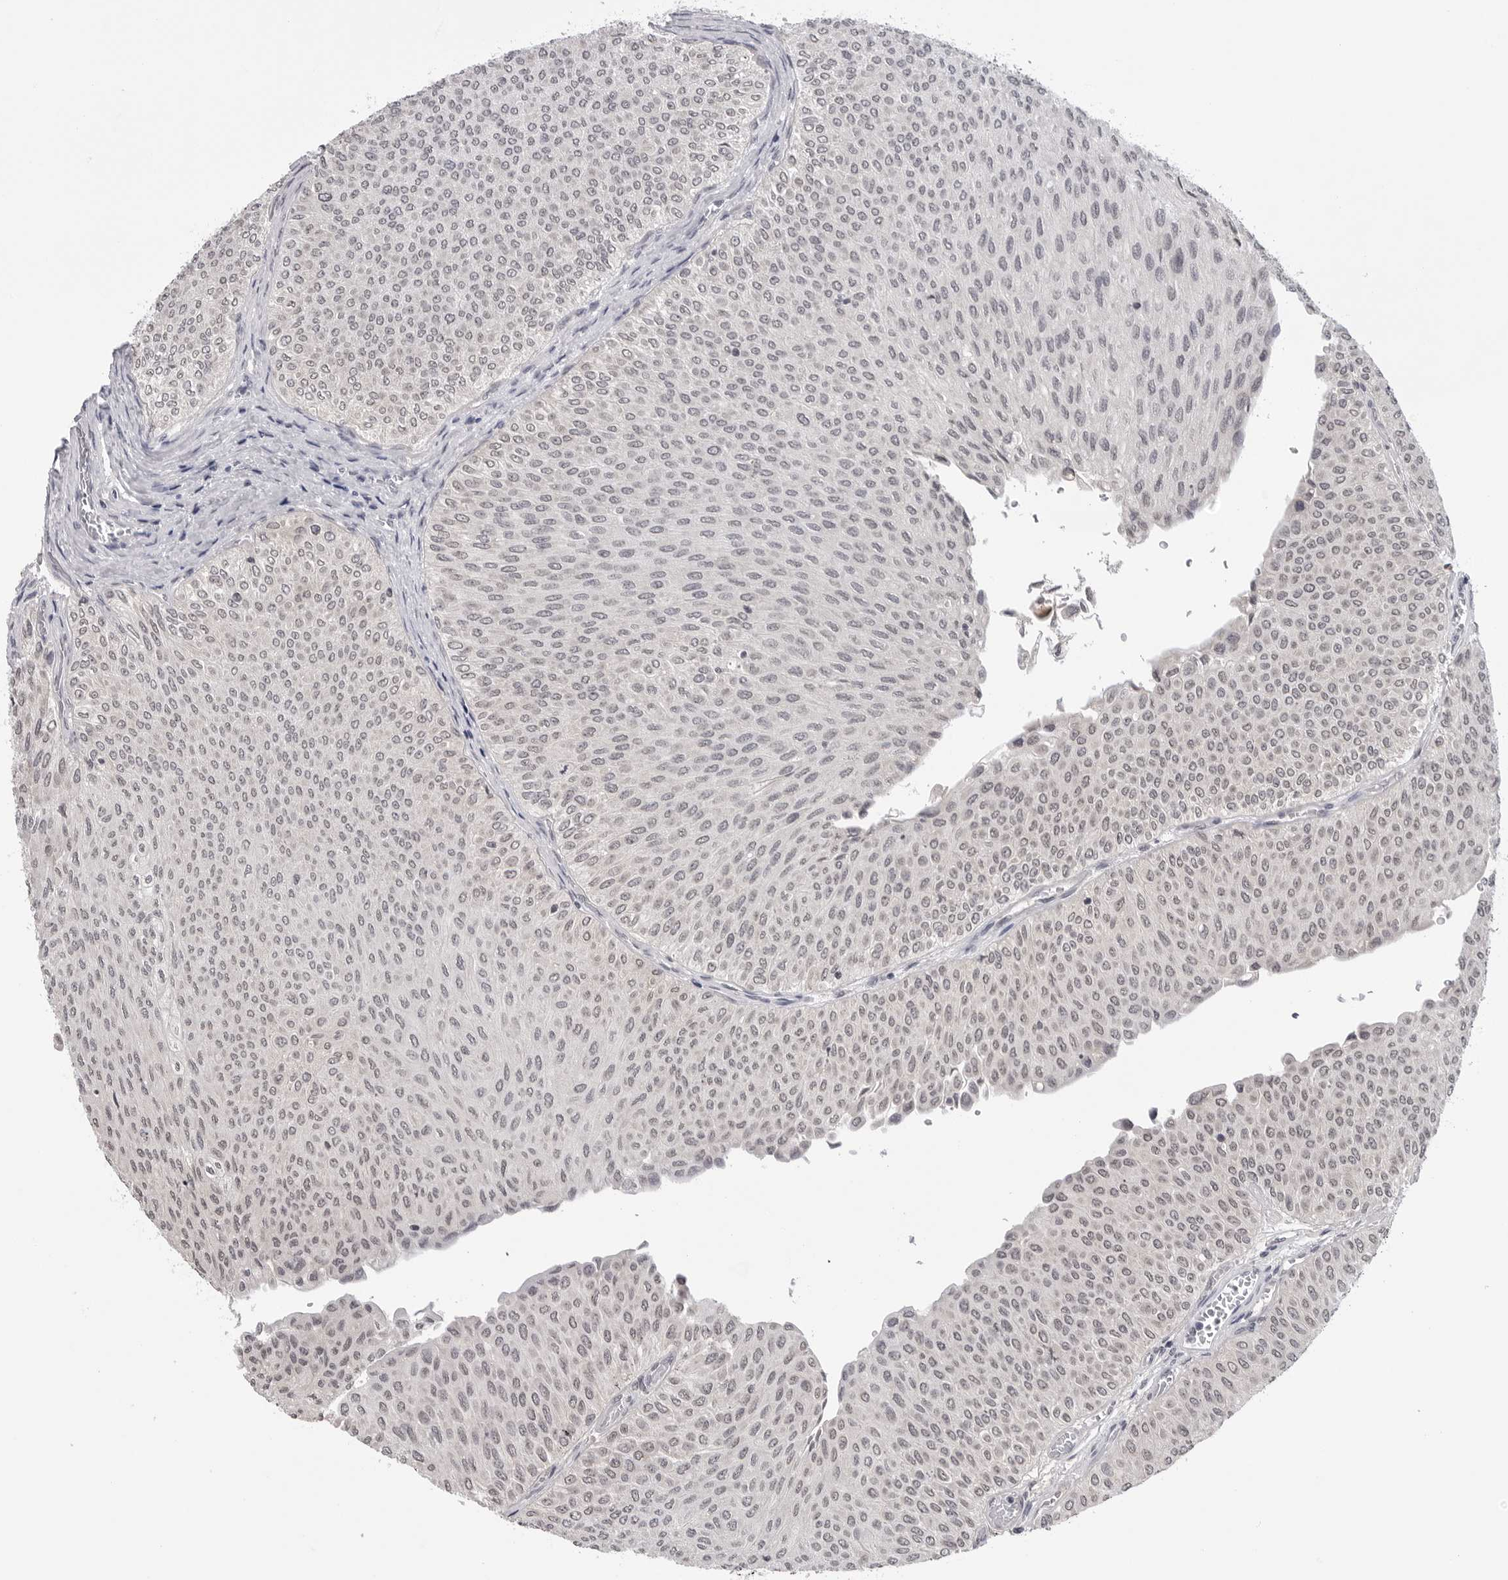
{"staining": {"intensity": "negative", "quantity": "none", "location": "none"}, "tissue": "urothelial cancer", "cell_type": "Tumor cells", "image_type": "cancer", "snomed": [{"axis": "morphology", "description": "Urothelial carcinoma, Low grade"}, {"axis": "topography", "description": "Urinary bladder"}], "caption": "Tumor cells are negative for brown protein staining in urothelial carcinoma (low-grade).", "gene": "CDK20", "patient": {"sex": "male", "age": 78}}